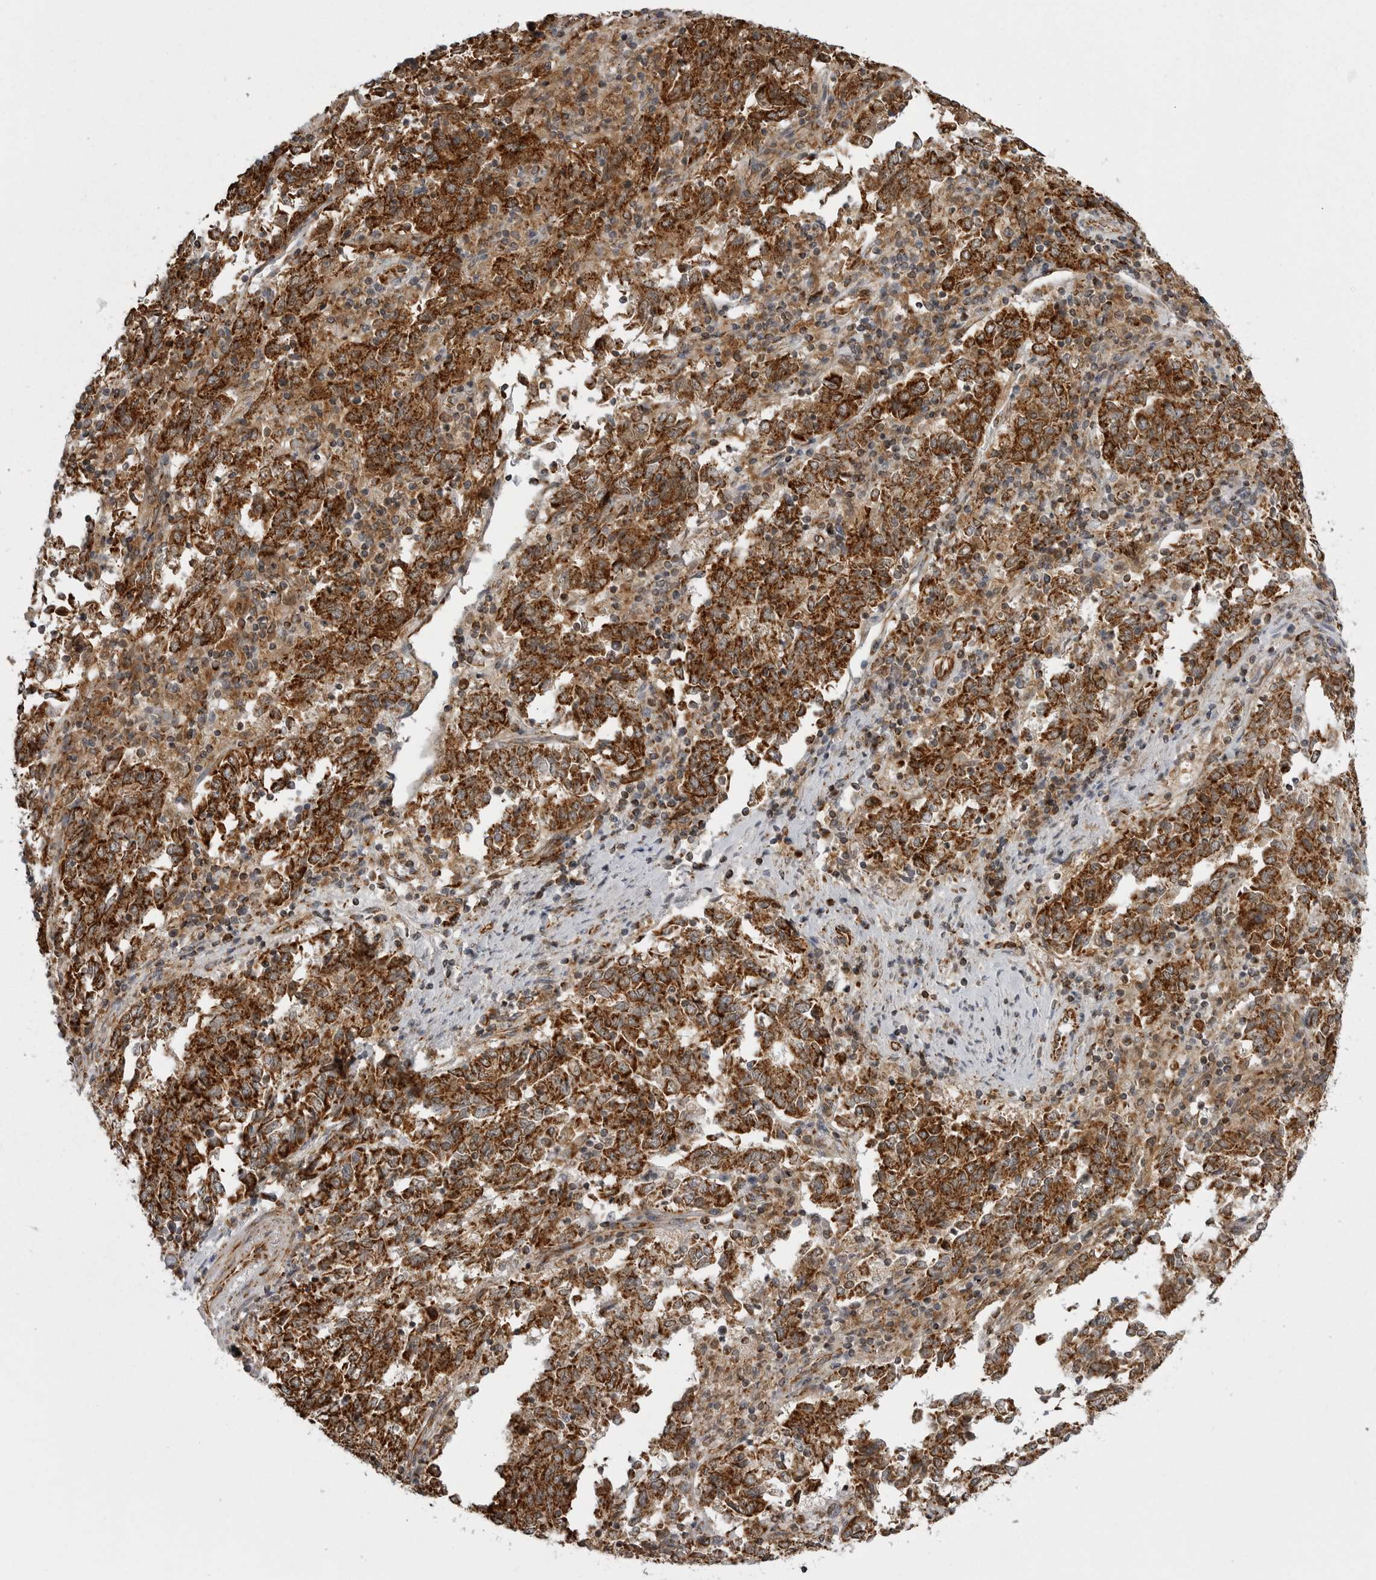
{"staining": {"intensity": "strong", "quantity": ">75%", "location": "cytoplasmic/membranous"}, "tissue": "endometrial cancer", "cell_type": "Tumor cells", "image_type": "cancer", "snomed": [{"axis": "morphology", "description": "Adenocarcinoma, NOS"}, {"axis": "topography", "description": "Endometrium"}], "caption": "This image shows endometrial cancer (adenocarcinoma) stained with immunohistochemistry (IHC) to label a protein in brown. The cytoplasmic/membranous of tumor cells show strong positivity for the protein. Nuclei are counter-stained blue.", "gene": "FH", "patient": {"sex": "female", "age": 80}}